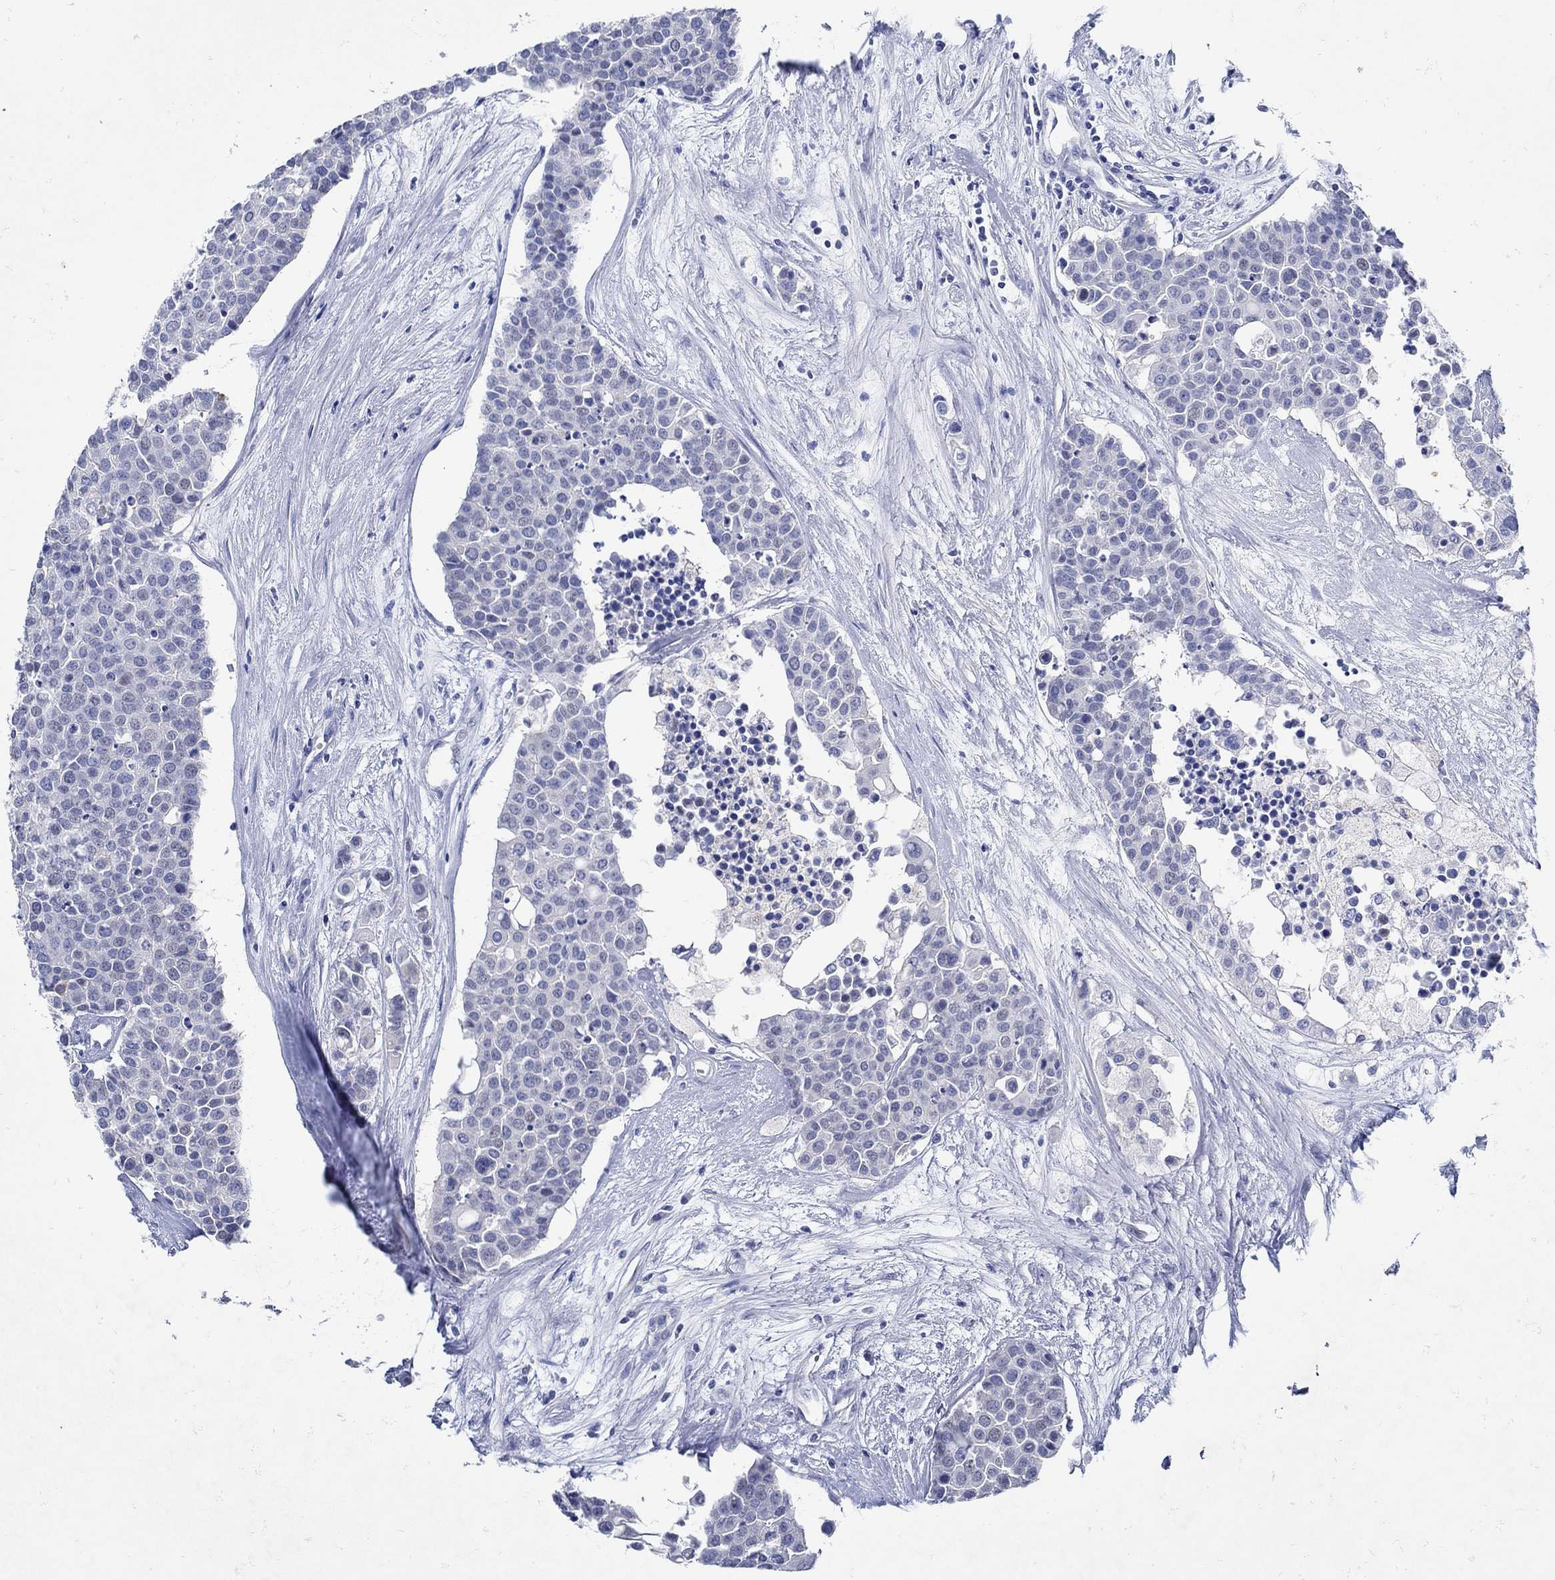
{"staining": {"intensity": "negative", "quantity": "none", "location": "none"}, "tissue": "carcinoid", "cell_type": "Tumor cells", "image_type": "cancer", "snomed": [{"axis": "morphology", "description": "Carcinoid, malignant, NOS"}, {"axis": "topography", "description": "Colon"}], "caption": "IHC of carcinoid displays no expression in tumor cells.", "gene": "NOS1", "patient": {"sex": "male", "age": 81}}